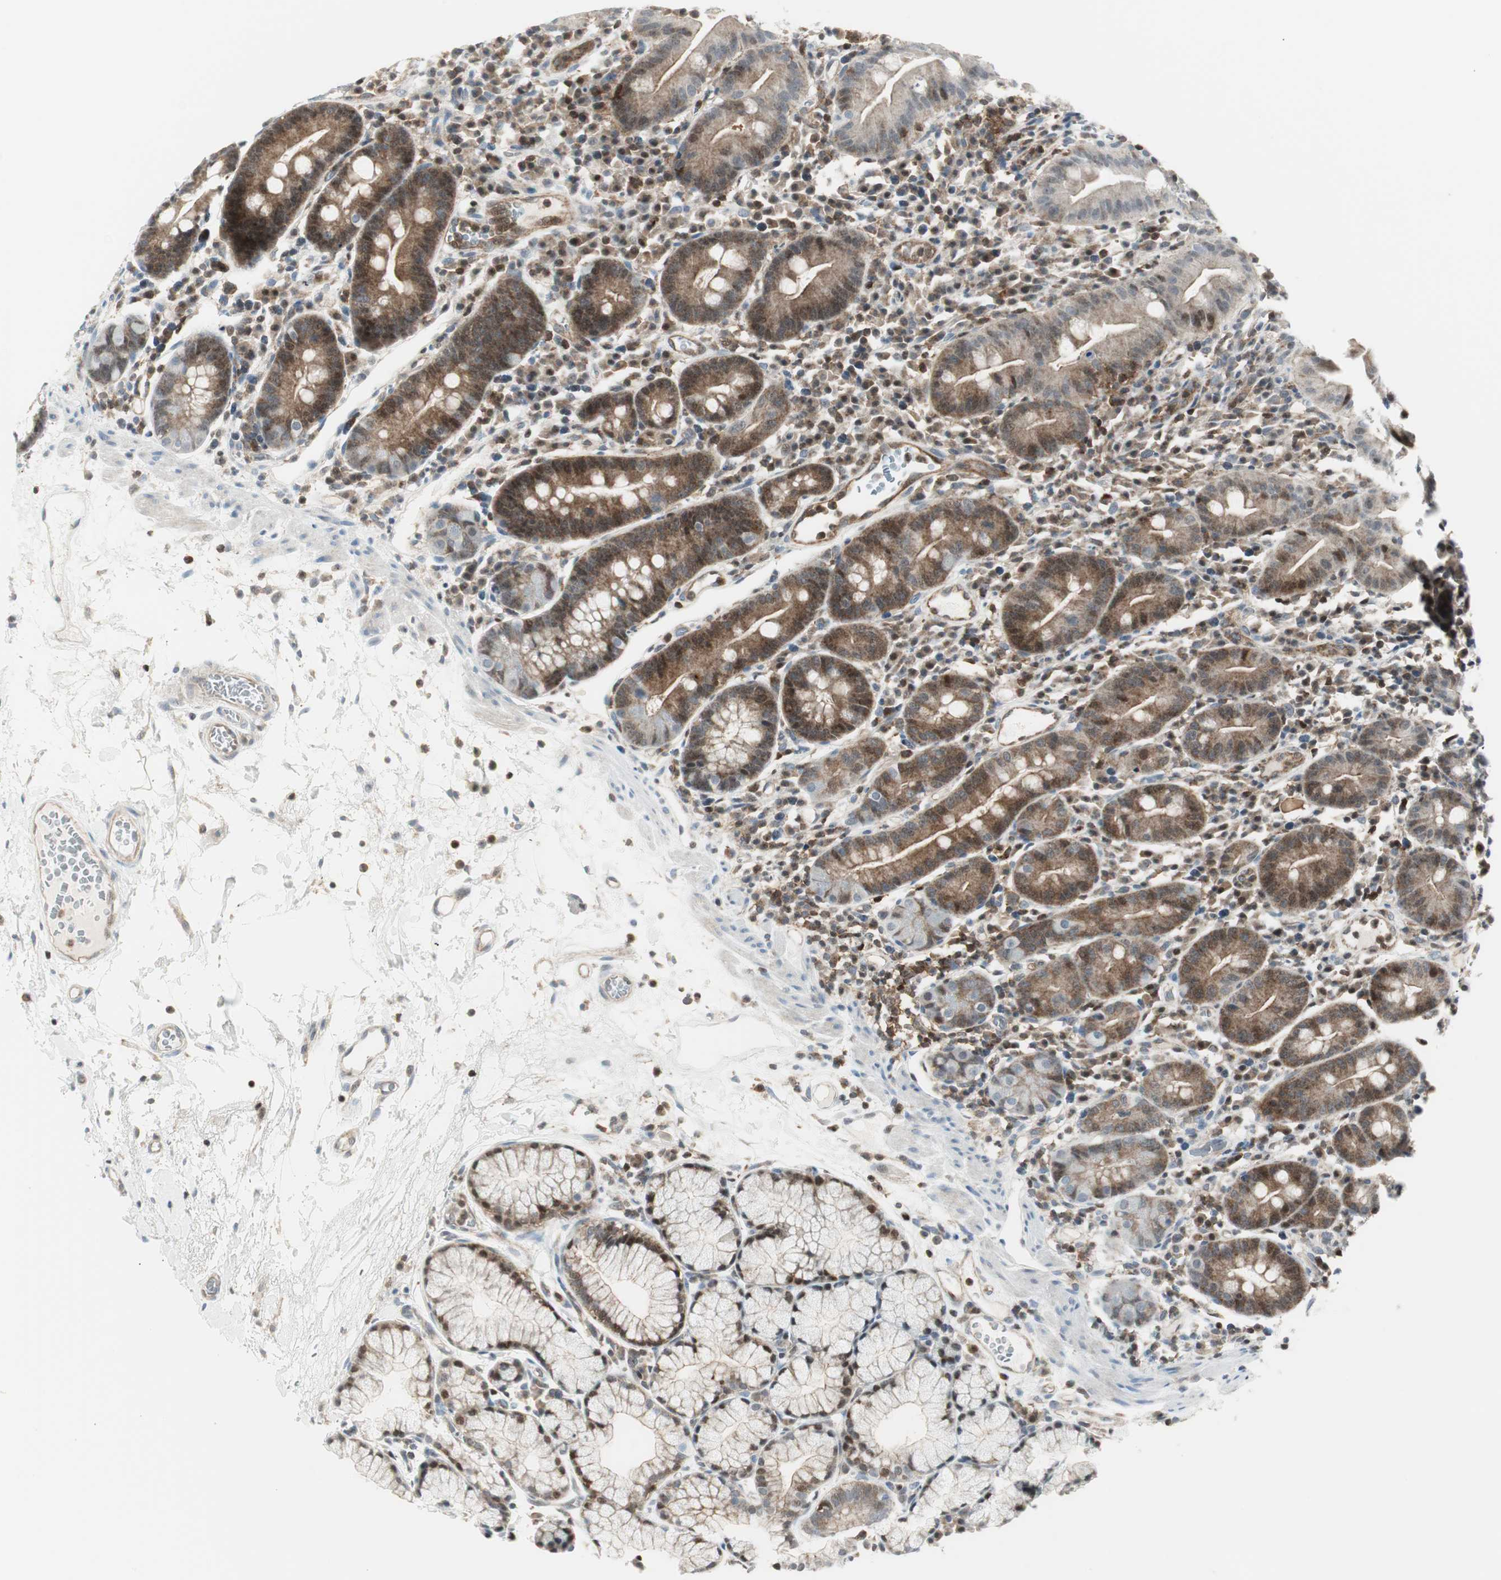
{"staining": {"intensity": "moderate", "quantity": "25%-75%", "location": "cytoplasmic/membranous"}, "tissue": "duodenum", "cell_type": "Glandular cells", "image_type": "normal", "snomed": [{"axis": "morphology", "description": "Normal tissue, NOS"}, {"axis": "topography", "description": "Duodenum"}], "caption": "Immunohistochemistry (DAB (3,3'-diaminobenzidine)) staining of benign duodenum exhibits moderate cytoplasmic/membranous protein positivity in approximately 25%-75% of glandular cells. (Stains: DAB in brown, nuclei in blue, Microscopy: brightfield microscopy at high magnification).", "gene": "PPP1CA", "patient": {"sex": "male", "age": 50}}